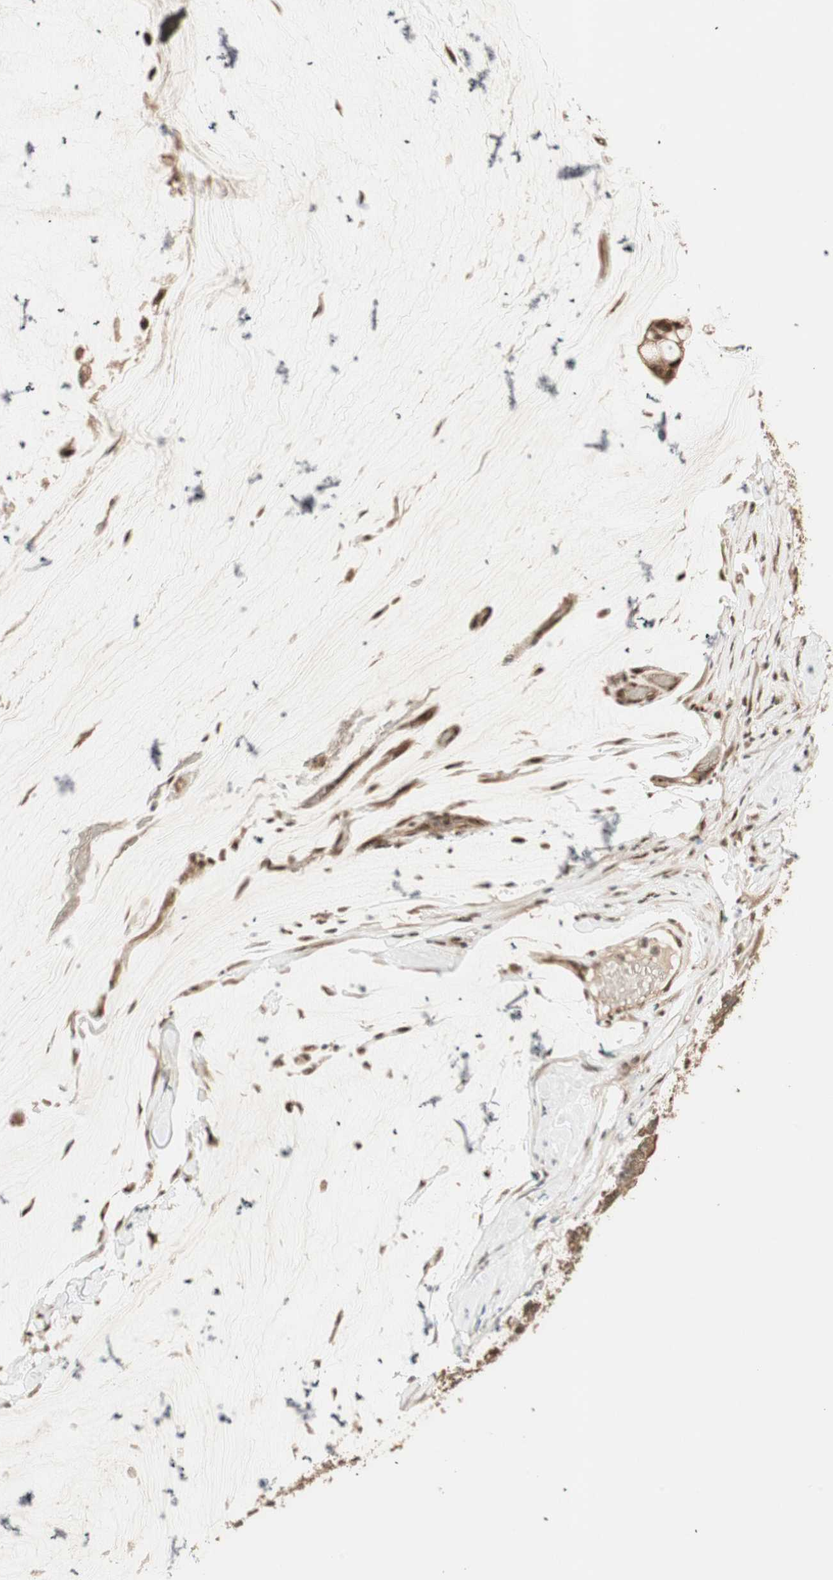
{"staining": {"intensity": "strong", "quantity": ">75%", "location": "cytoplasmic/membranous,nuclear"}, "tissue": "ovarian cancer", "cell_type": "Tumor cells", "image_type": "cancer", "snomed": [{"axis": "morphology", "description": "Cystadenocarcinoma, mucinous, NOS"}, {"axis": "topography", "description": "Ovary"}], "caption": "Approximately >75% of tumor cells in mucinous cystadenocarcinoma (ovarian) show strong cytoplasmic/membranous and nuclear protein positivity as visualized by brown immunohistochemical staining.", "gene": "ZSCAN31", "patient": {"sex": "female", "age": 39}}